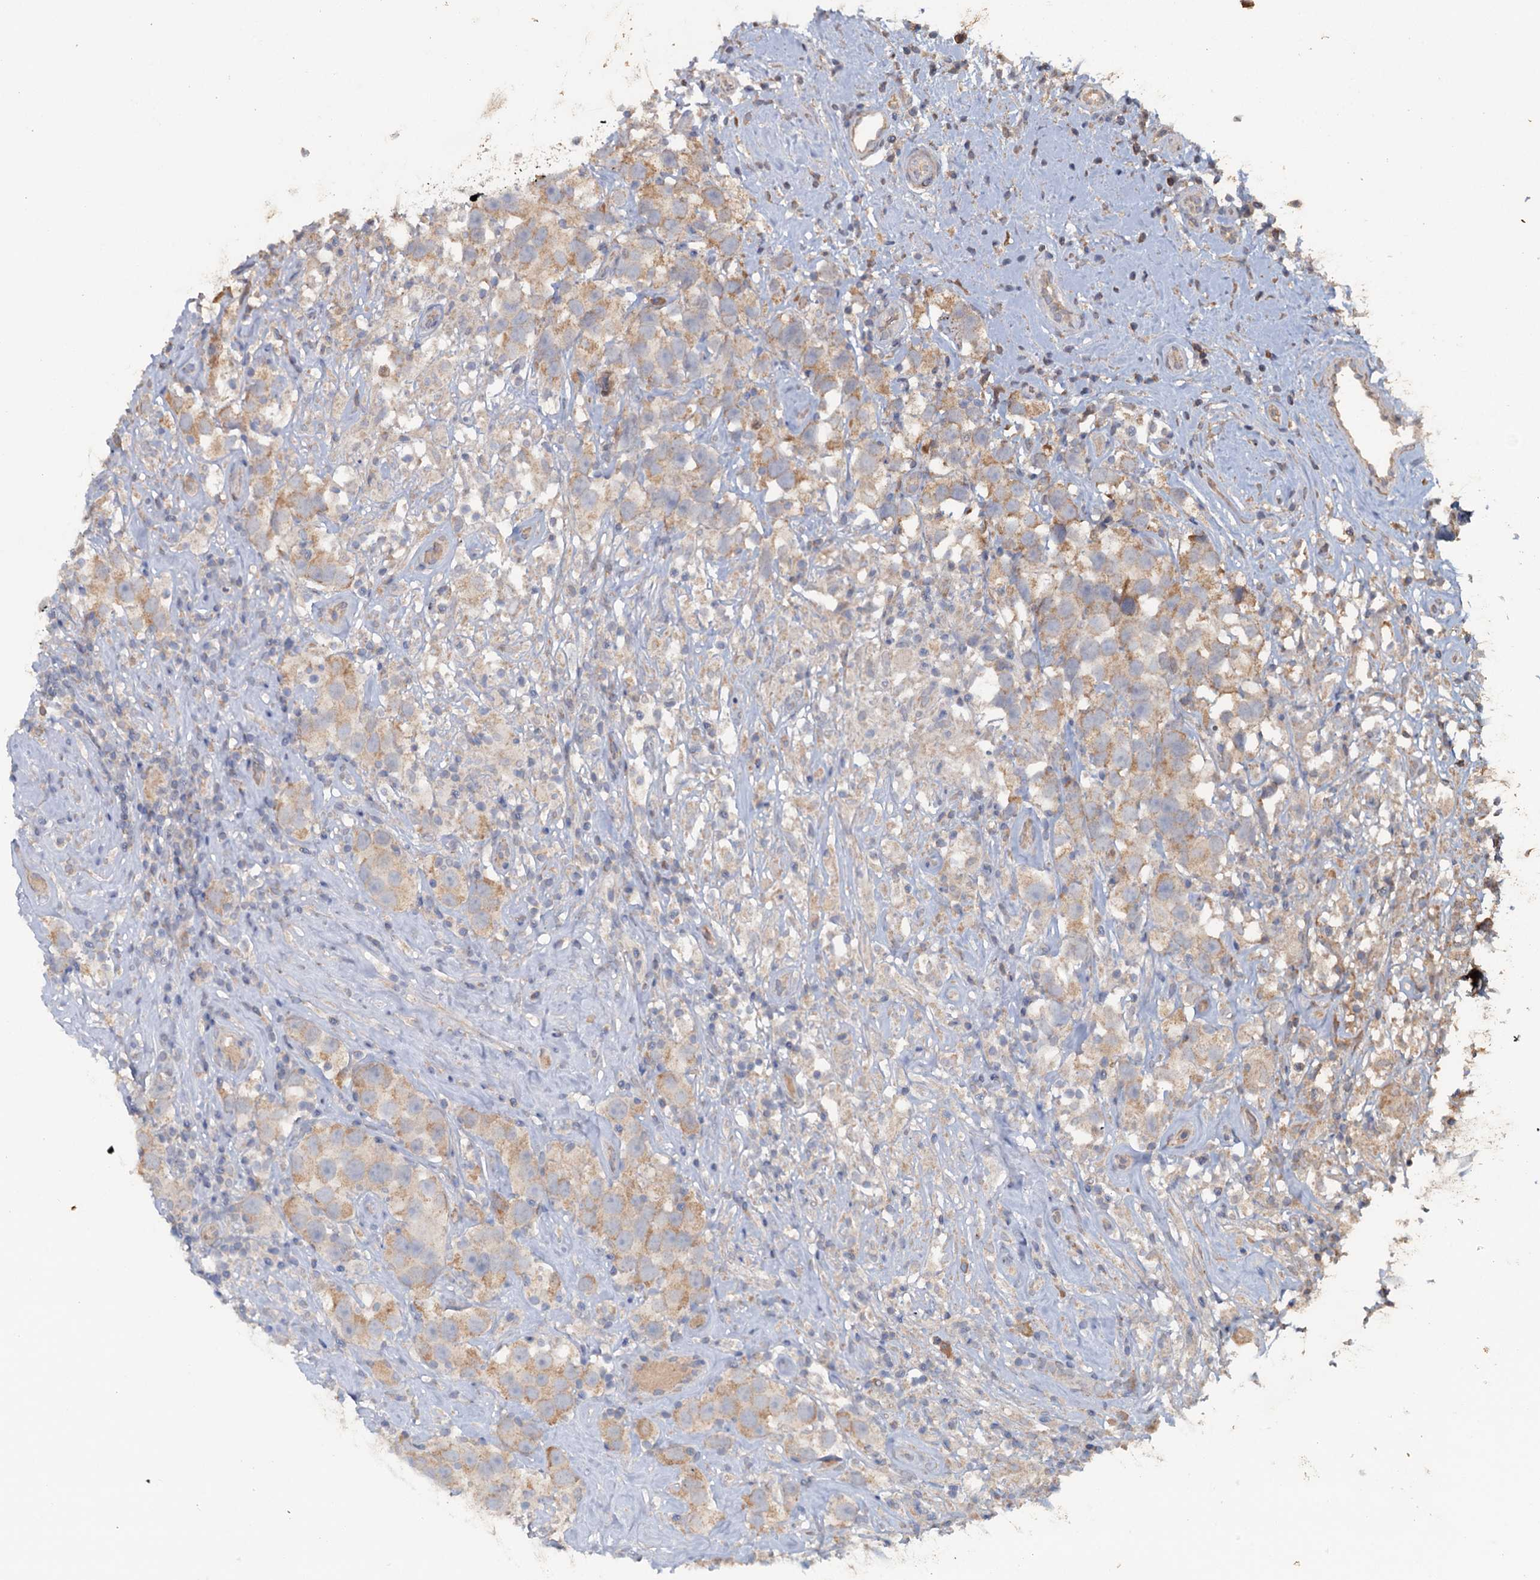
{"staining": {"intensity": "moderate", "quantity": "<25%", "location": "cytoplasmic/membranous"}, "tissue": "testis cancer", "cell_type": "Tumor cells", "image_type": "cancer", "snomed": [{"axis": "morphology", "description": "Seminoma, NOS"}, {"axis": "topography", "description": "Testis"}], "caption": "The histopathology image shows immunohistochemical staining of testis cancer. There is moderate cytoplasmic/membranous expression is appreciated in about <25% of tumor cells.", "gene": "FUNDC1", "patient": {"sex": "male", "age": 49}}